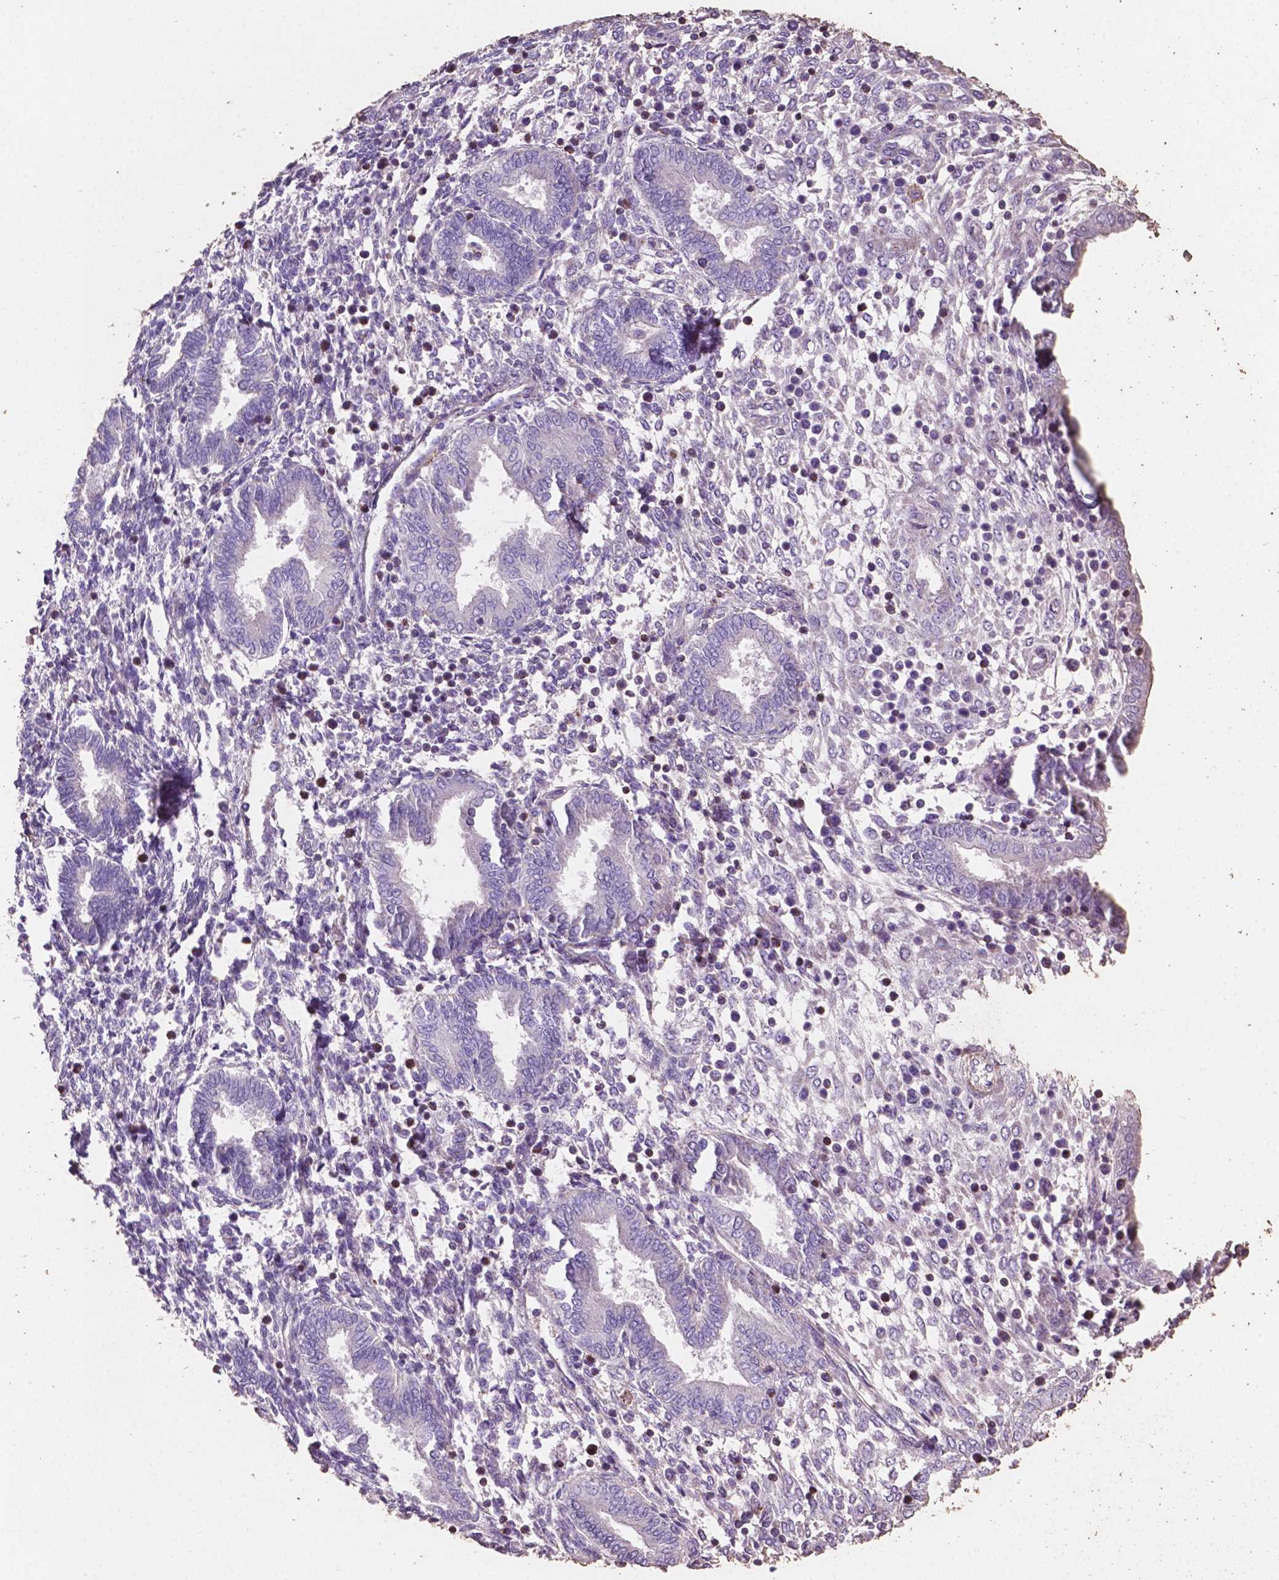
{"staining": {"intensity": "negative", "quantity": "none", "location": "none"}, "tissue": "endometrium", "cell_type": "Cells in endometrial stroma", "image_type": "normal", "snomed": [{"axis": "morphology", "description": "Normal tissue, NOS"}, {"axis": "topography", "description": "Endometrium"}], "caption": "Immunohistochemistry image of unremarkable endometrium: human endometrium stained with DAB (3,3'-diaminobenzidine) displays no significant protein expression in cells in endometrial stroma. The staining is performed using DAB (3,3'-diaminobenzidine) brown chromogen with nuclei counter-stained in using hematoxylin.", "gene": "COMMD4", "patient": {"sex": "female", "age": 42}}